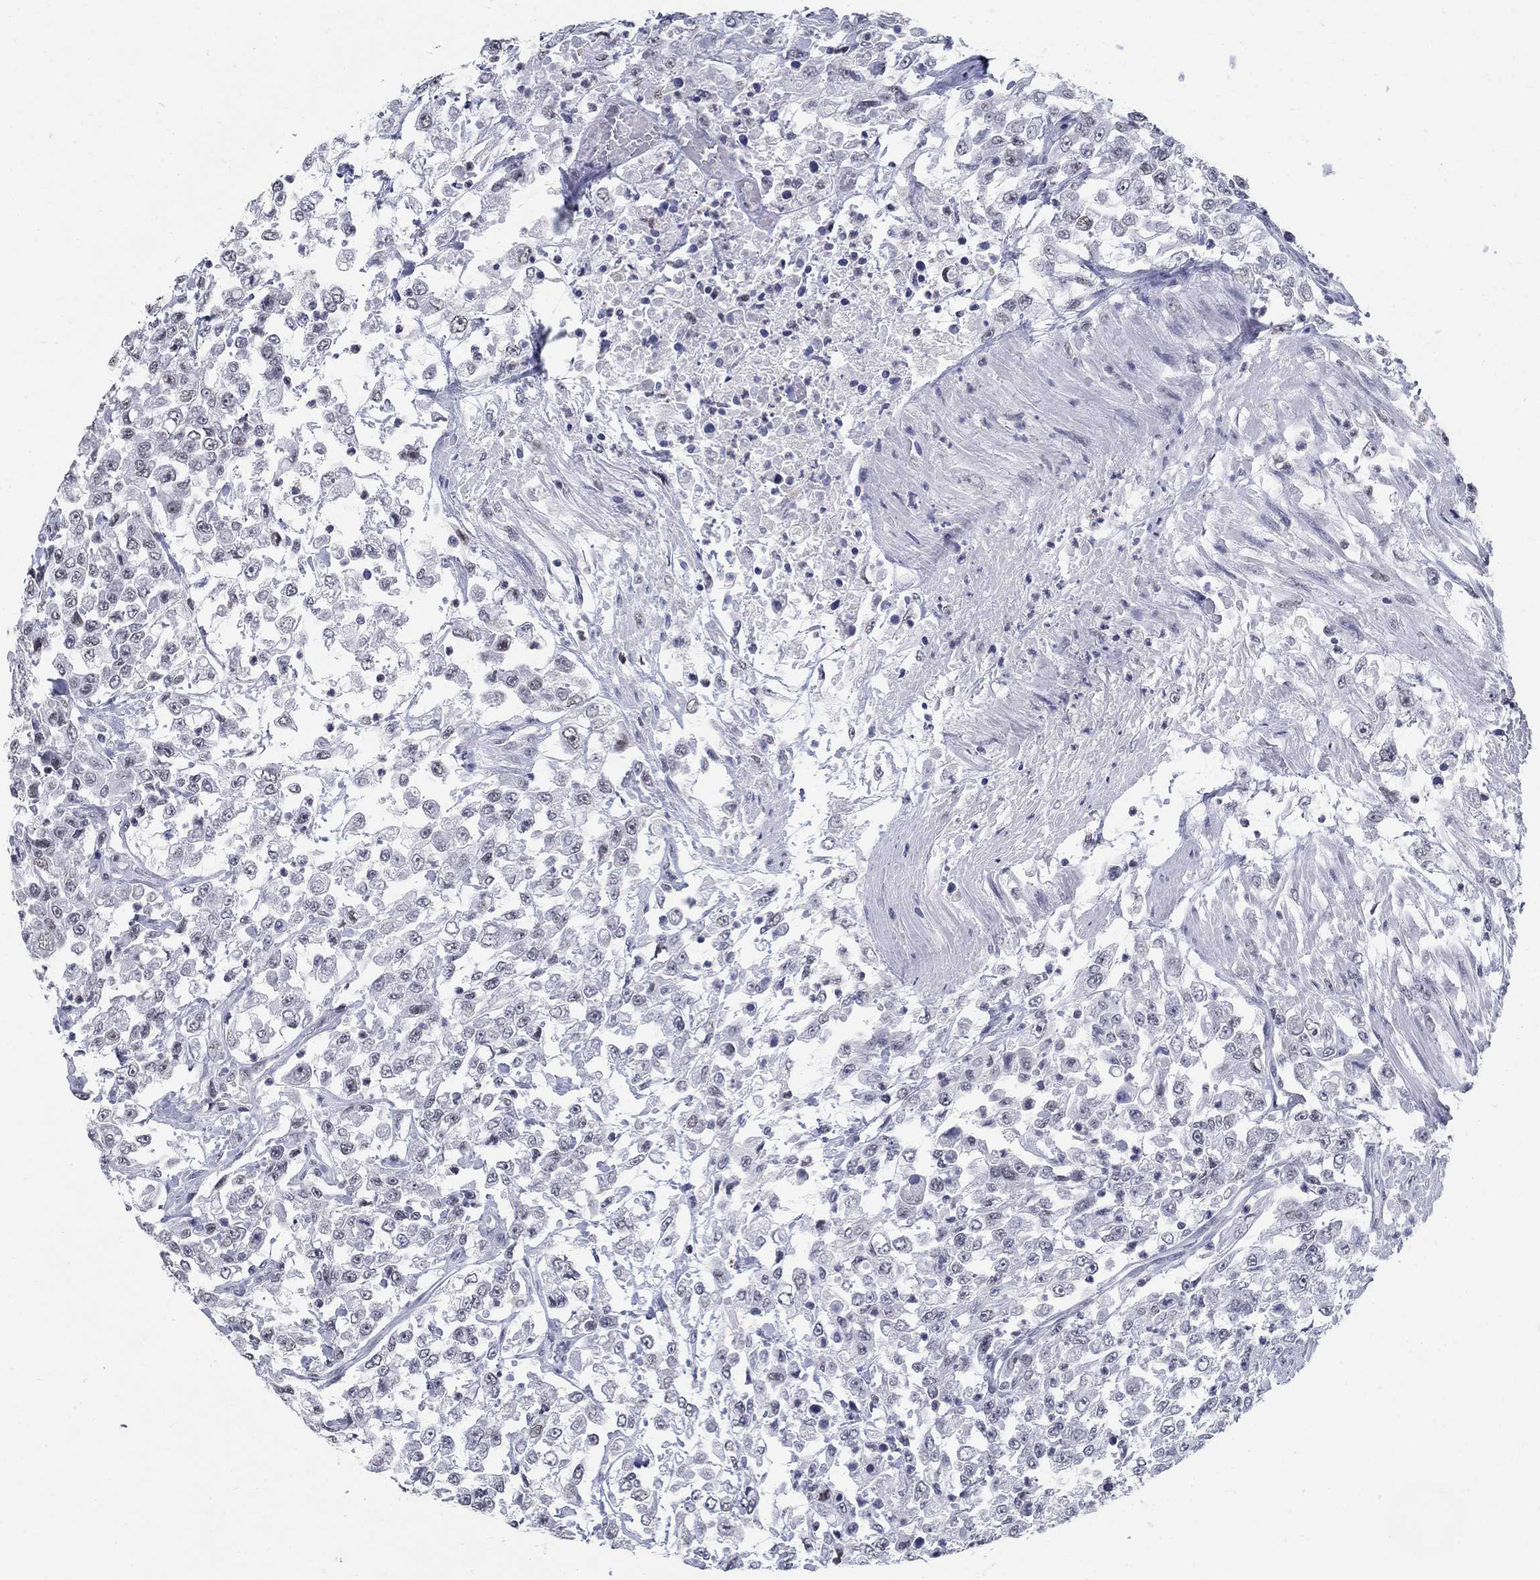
{"staining": {"intensity": "negative", "quantity": "none", "location": "none"}, "tissue": "urothelial cancer", "cell_type": "Tumor cells", "image_type": "cancer", "snomed": [{"axis": "morphology", "description": "Urothelial carcinoma, High grade"}, {"axis": "topography", "description": "Urinary bladder"}], "caption": "IHC micrograph of human high-grade urothelial carcinoma stained for a protein (brown), which exhibits no staining in tumor cells. The staining is performed using DAB brown chromogen with nuclei counter-stained in using hematoxylin.", "gene": "BHLHE22", "patient": {"sex": "male", "age": 46}}